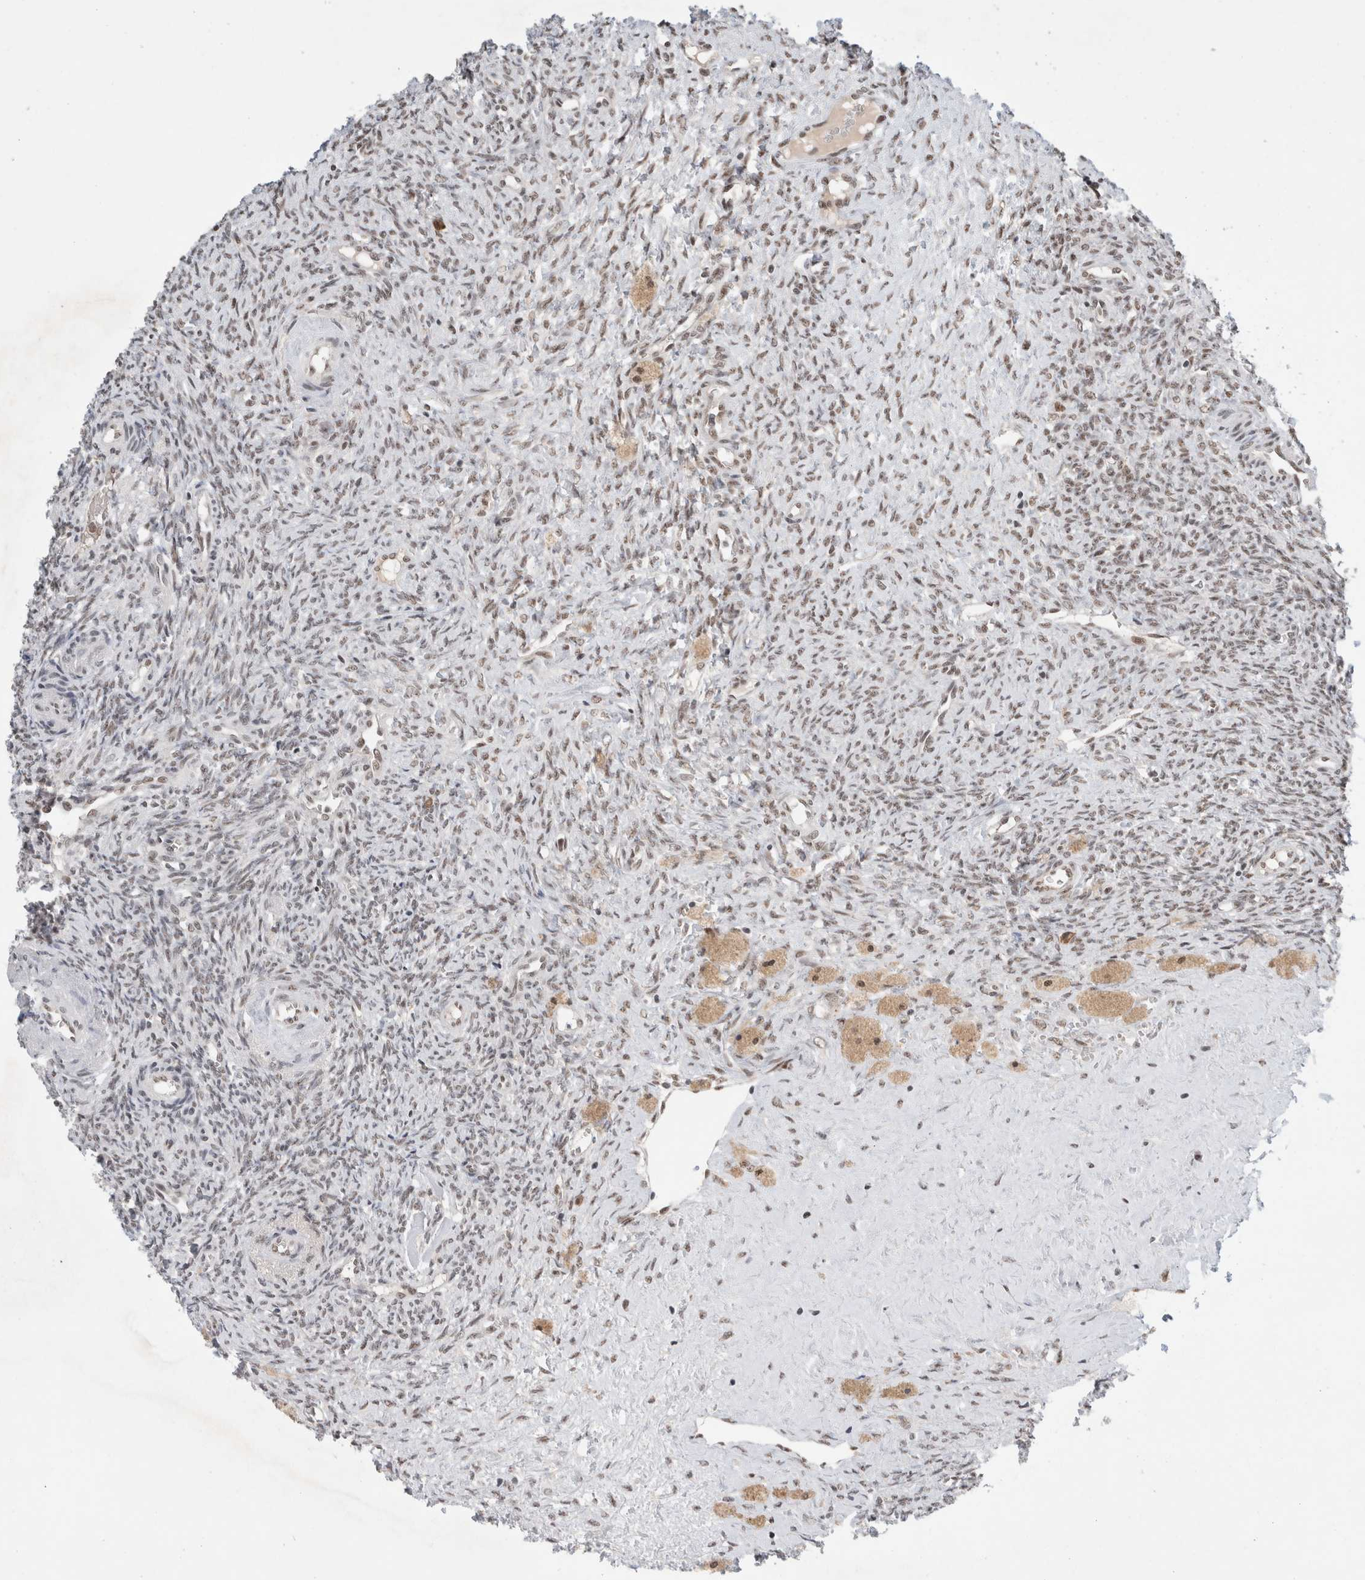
{"staining": {"intensity": "moderate", "quantity": ">75%", "location": "cytoplasmic/membranous,nuclear"}, "tissue": "ovary", "cell_type": "Follicle cells", "image_type": "normal", "snomed": [{"axis": "morphology", "description": "Normal tissue, NOS"}, {"axis": "topography", "description": "Ovary"}], "caption": "About >75% of follicle cells in normal human ovary exhibit moderate cytoplasmic/membranous,nuclear protein expression as visualized by brown immunohistochemical staining.", "gene": "NCAPG2", "patient": {"sex": "female", "age": 41}}